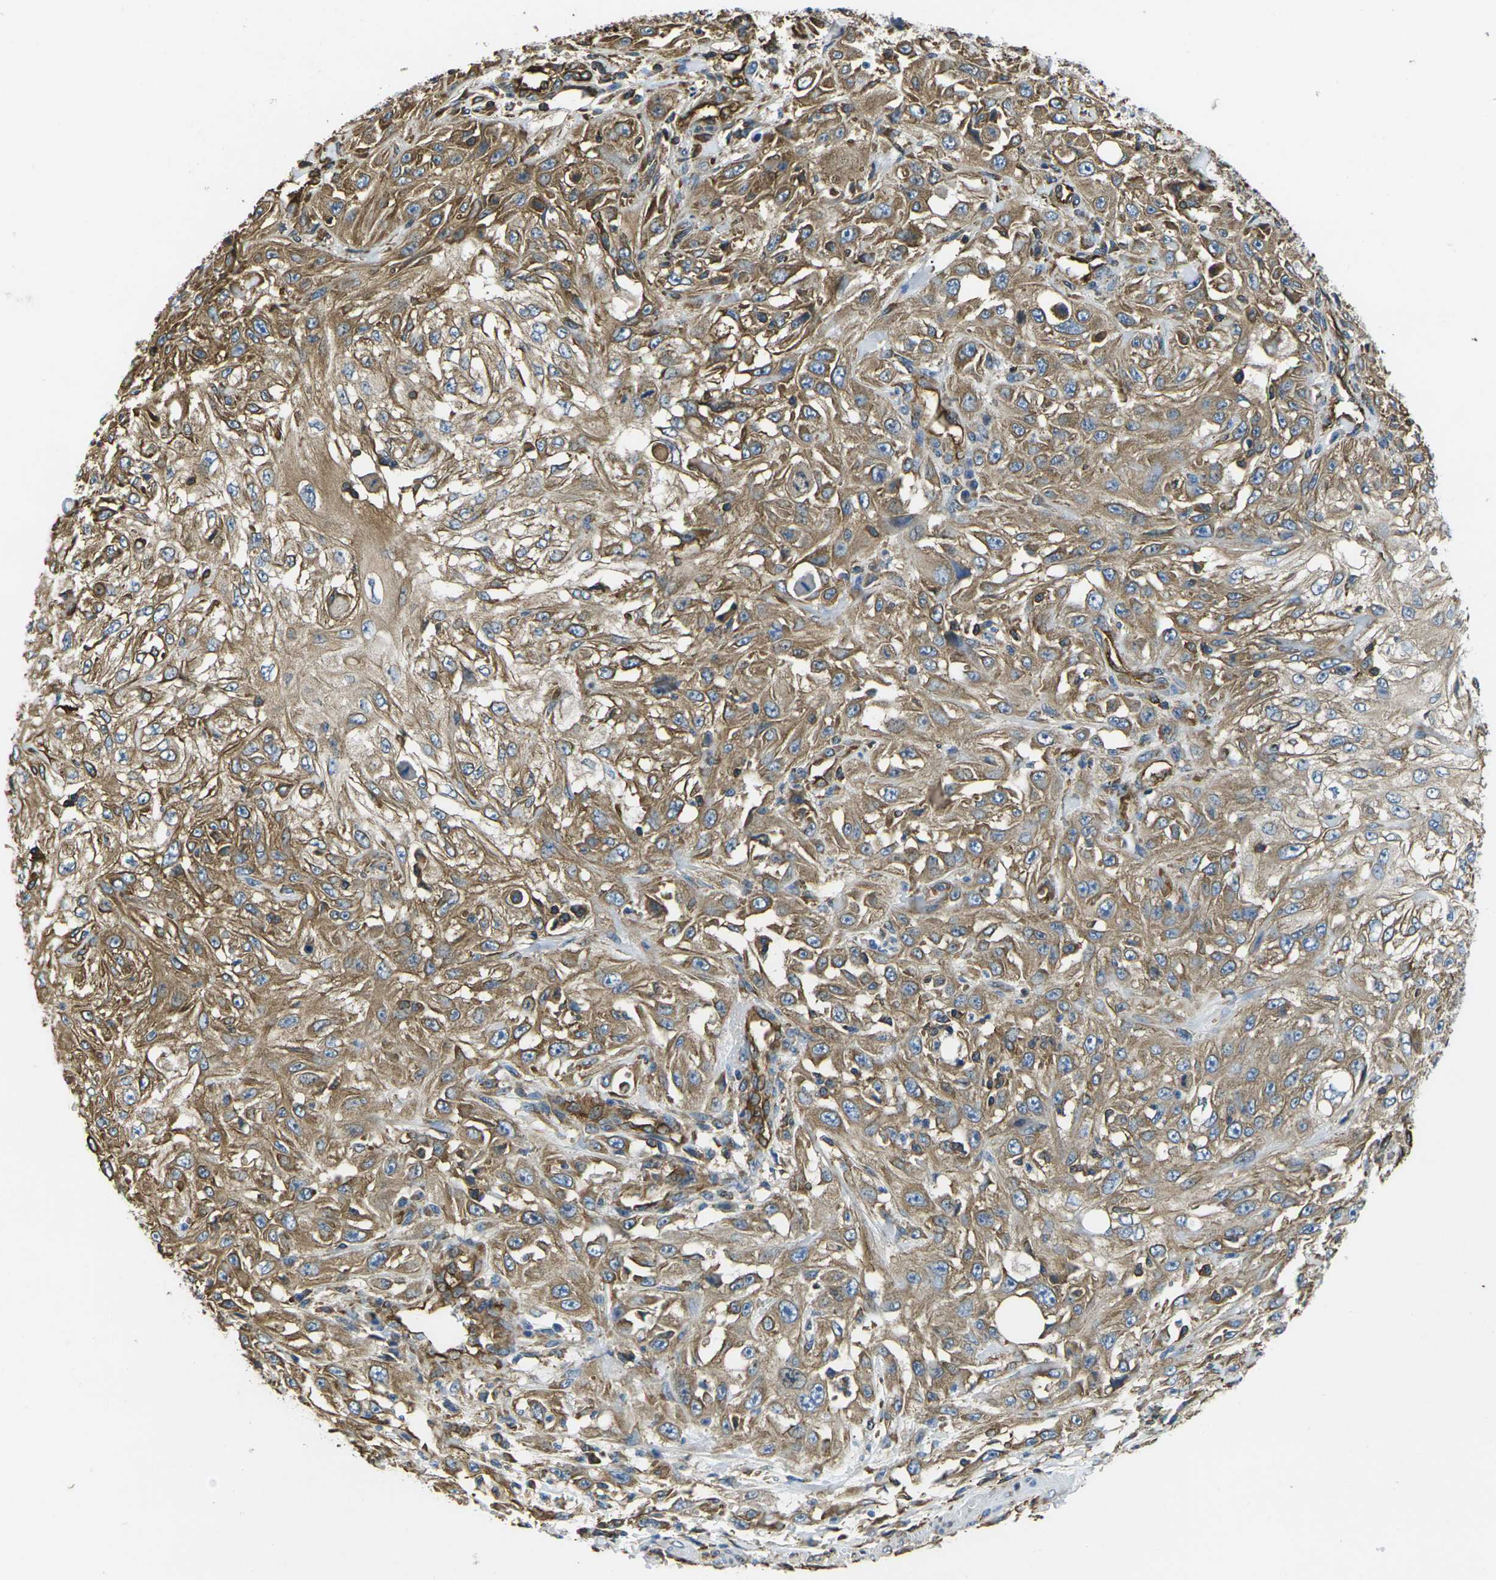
{"staining": {"intensity": "moderate", "quantity": ">75%", "location": "cytoplasmic/membranous"}, "tissue": "skin cancer", "cell_type": "Tumor cells", "image_type": "cancer", "snomed": [{"axis": "morphology", "description": "Squamous cell carcinoma, NOS"}, {"axis": "topography", "description": "Skin"}], "caption": "Skin squamous cell carcinoma stained with immunohistochemistry (IHC) demonstrates moderate cytoplasmic/membranous expression in about >75% of tumor cells. The staining was performed using DAB, with brown indicating positive protein expression. Nuclei are stained blue with hematoxylin.", "gene": "FAM110D", "patient": {"sex": "male", "age": 75}}